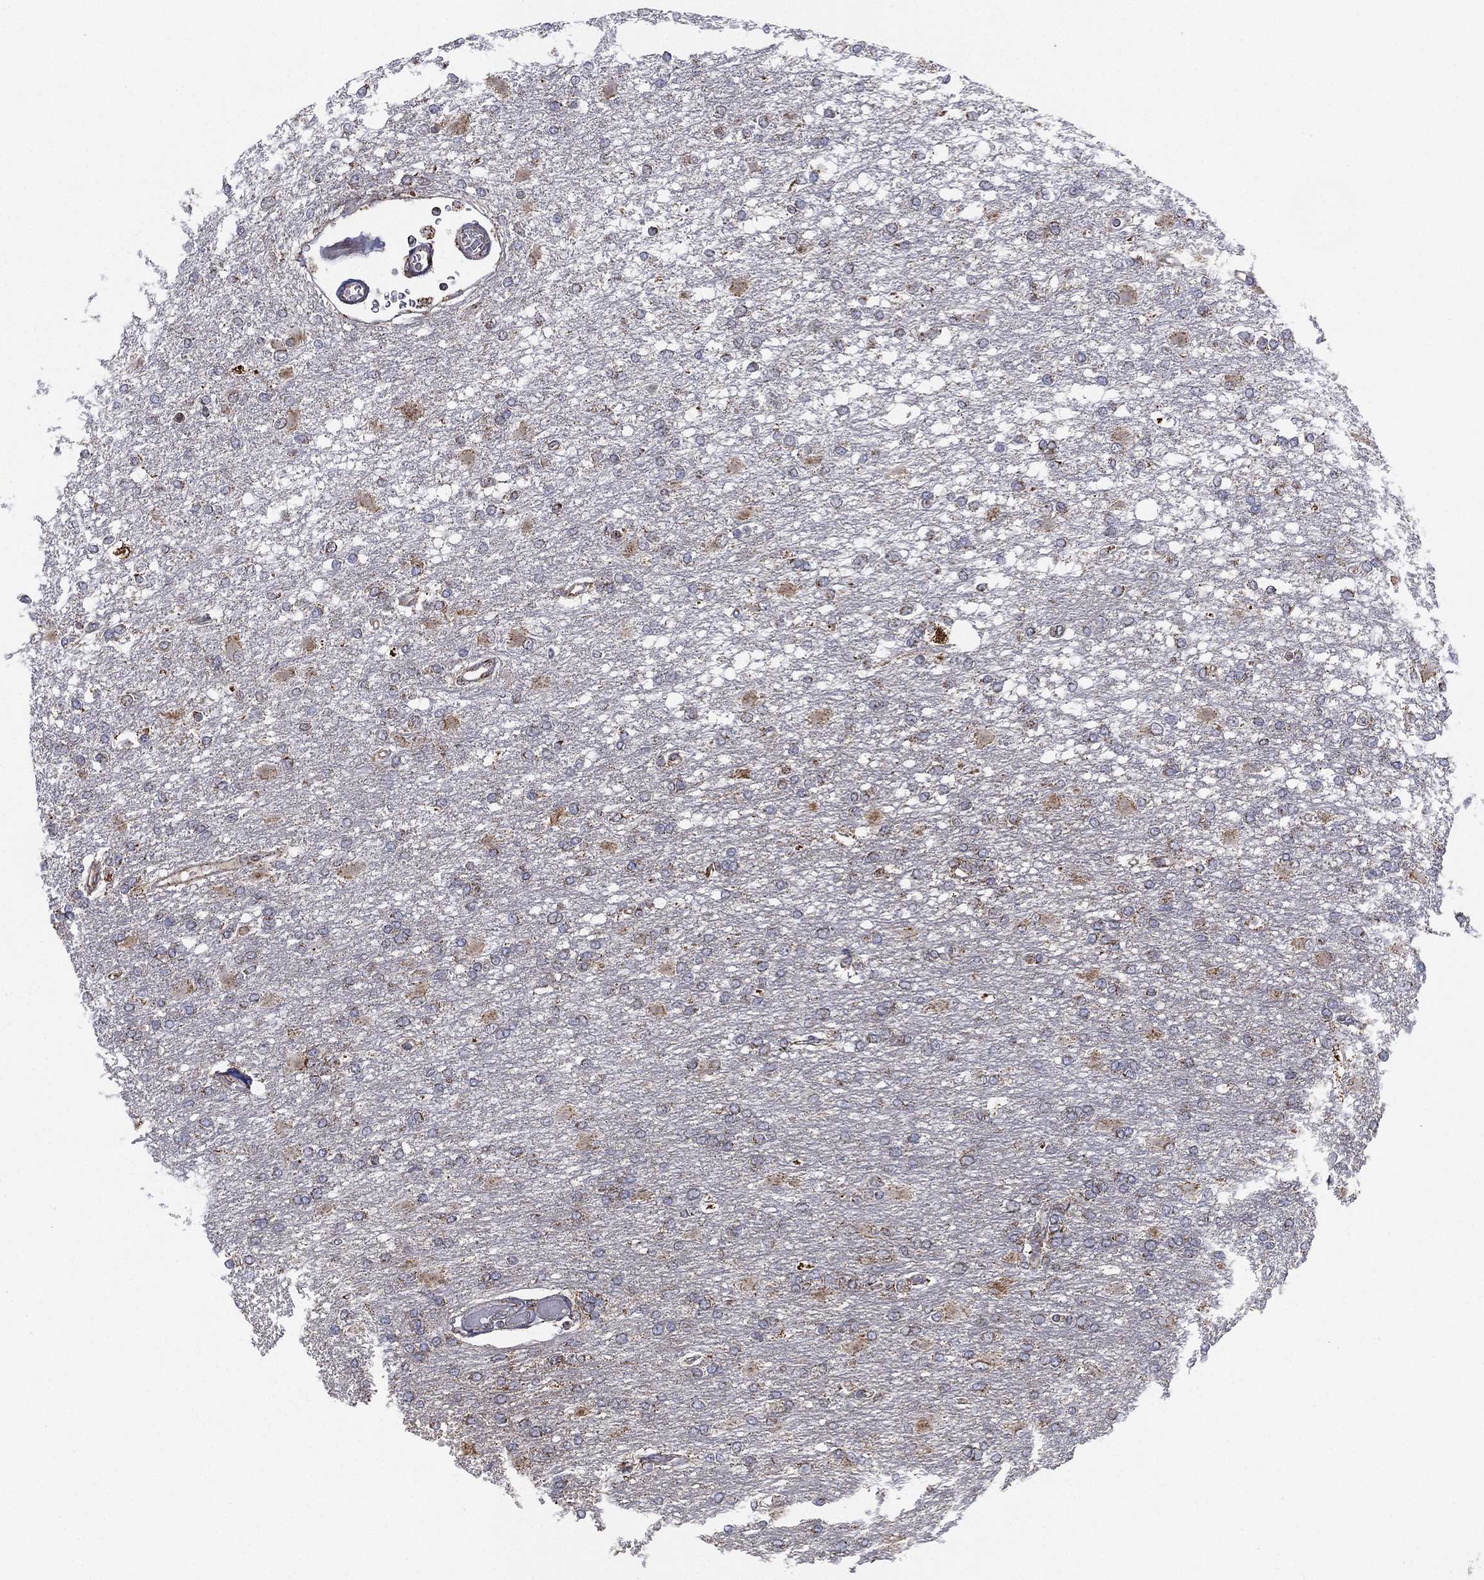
{"staining": {"intensity": "weak", "quantity": "<25%", "location": "cytoplasmic/membranous"}, "tissue": "glioma", "cell_type": "Tumor cells", "image_type": "cancer", "snomed": [{"axis": "morphology", "description": "Glioma, malignant, High grade"}, {"axis": "topography", "description": "Cerebral cortex"}], "caption": "This histopathology image is of malignant glioma (high-grade) stained with IHC to label a protein in brown with the nuclei are counter-stained blue. There is no expression in tumor cells.", "gene": "PSMG4", "patient": {"sex": "male", "age": 79}}